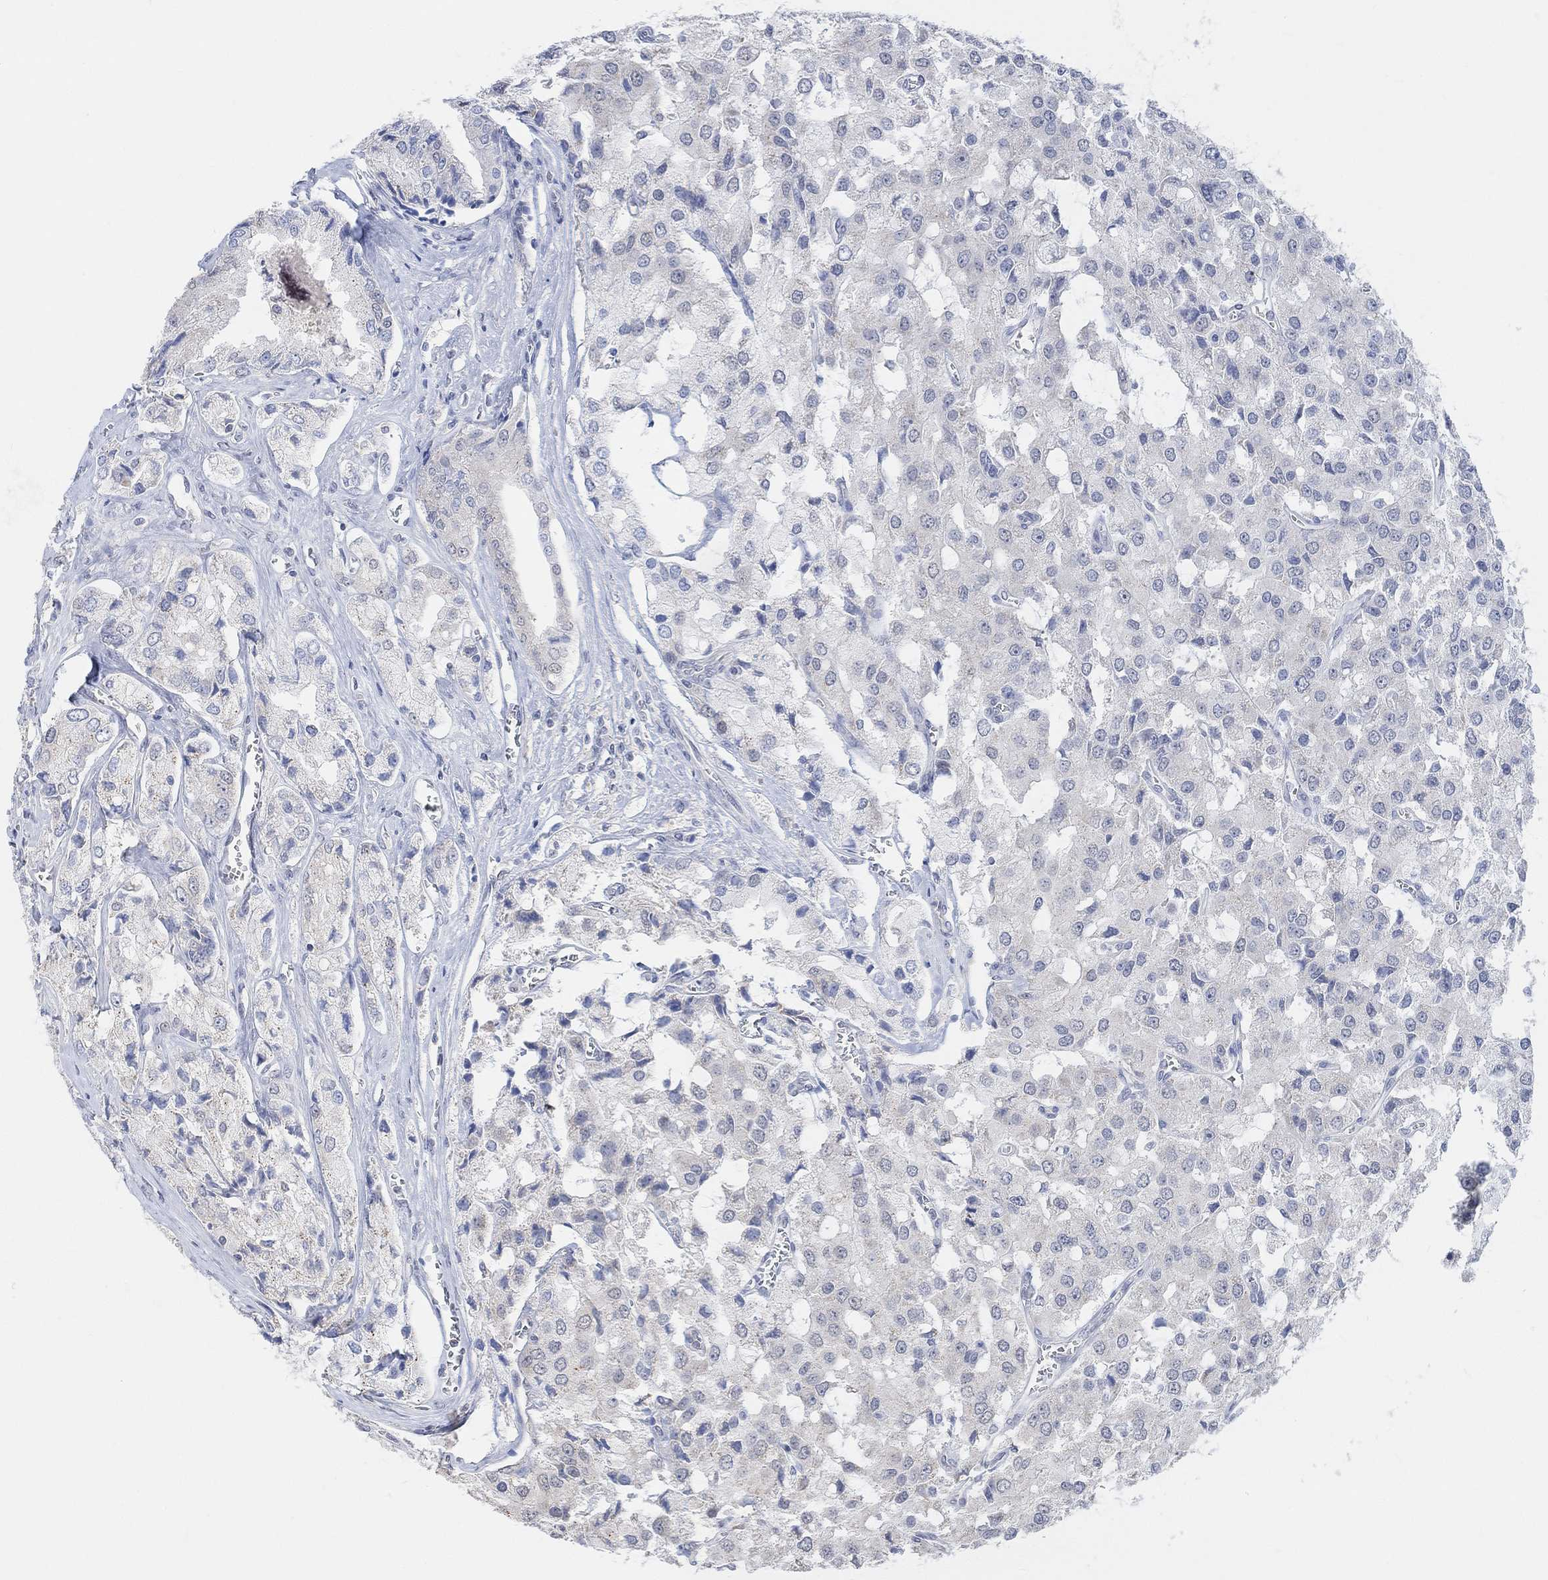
{"staining": {"intensity": "negative", "quantity": "none", "location": "none"}, "tissue": "prostate cancer", "cell_type": "Tumor cells", "image_type": "cancer", "snomed": [{"axis": "morphology", "description": "Adenocarcinoma, NOS"}, {"axis": "topography", "description": "Prostate and seminal vesicle, NOS"}, {"axis": "topography", "description": "Prostate"}], "caption": "This is an immunohistochemistry micrograph of human prostate cancer (adenocarcinoma). There is no expression in tumor cells.", "gene": "MUC1", "patient": {"sex": "male", "age": 67}}